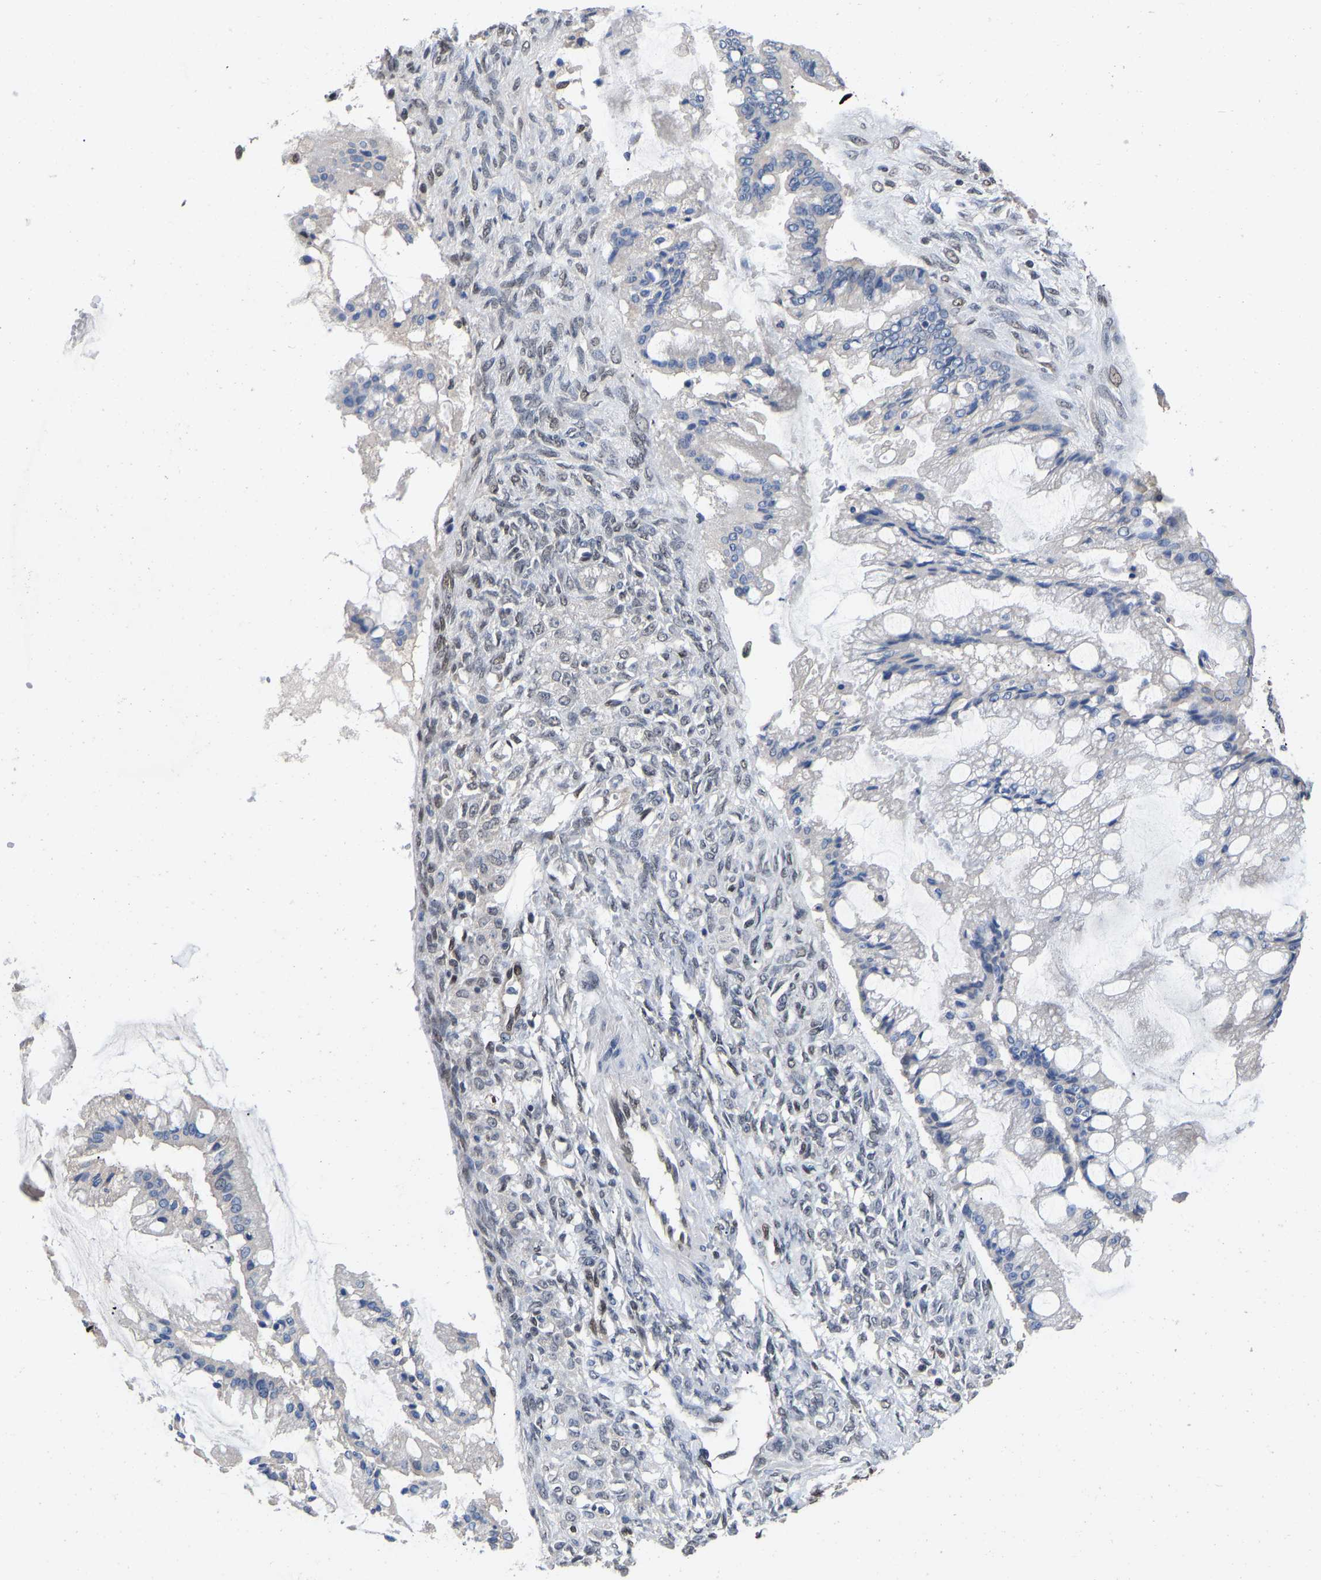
{"staining": {"intensity": "negative", "quantity": "none", "location": "none"}, "tissue": "ovarian cancer", "cell_type": "Tumor cells", "image_type": "cancer", "snomed": [{"axis": "morphology", "description": "Cystadenocarcinoma, mucinous, NOS"}, {"axis": "topography", "description": "Ovary"}], "caption": "IHC of ovarian mucinous cystadenocarcinoma reveals no staining in tumor cells.", "gene": "QKI", "patient": {"sex": "female", "age": 73}}